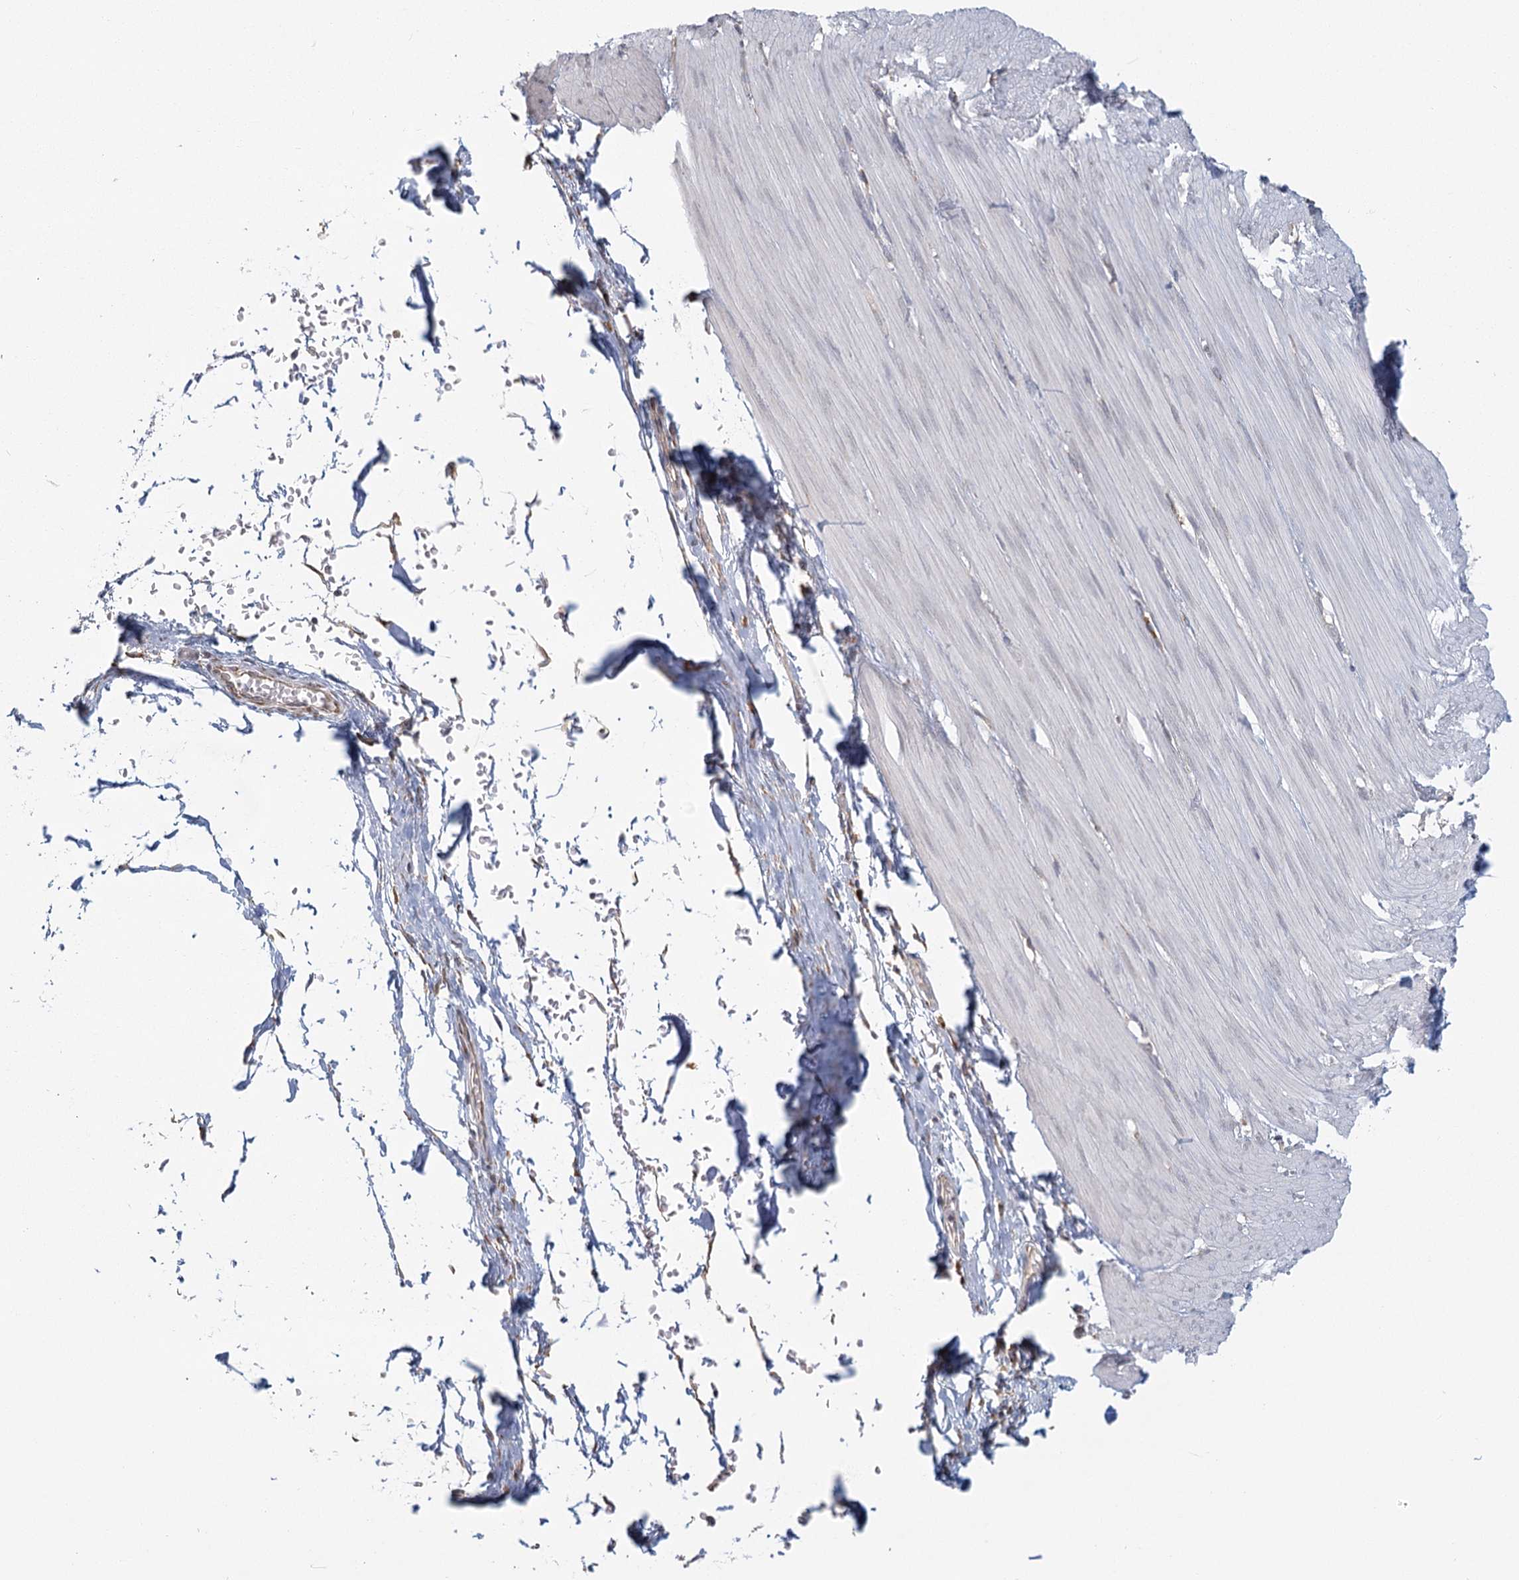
{"staining": {"intensity": "negative", "quantity": "none", "location": "none"}, "tissue": "smooth muscle", "cell_type": "Smooth muscle cells", "image_type": "normal", "snomed": [{"axis": "morphology", "description": "Normal tissue, NOS"}, {"axis": "morphology", "description": "Adenocarcinoma, NOS"}, {"axis": "topography", "description": "Colon"}, {"axis": "topography", "description": "Peripheral nerve tissue"}], "caption": "Immunohistochemistry (IHC) micrograph of benign human smooth muscle stained for a protein (brown), which demonstrates no positivity in smooth muscle cells. (Stains: DAB IHC with hematoxylin counter stain, Microscopy: brightfield microscopy at high magnification).", "gene": "LACTB", "patient": {"sex": "male", "age": 14}}